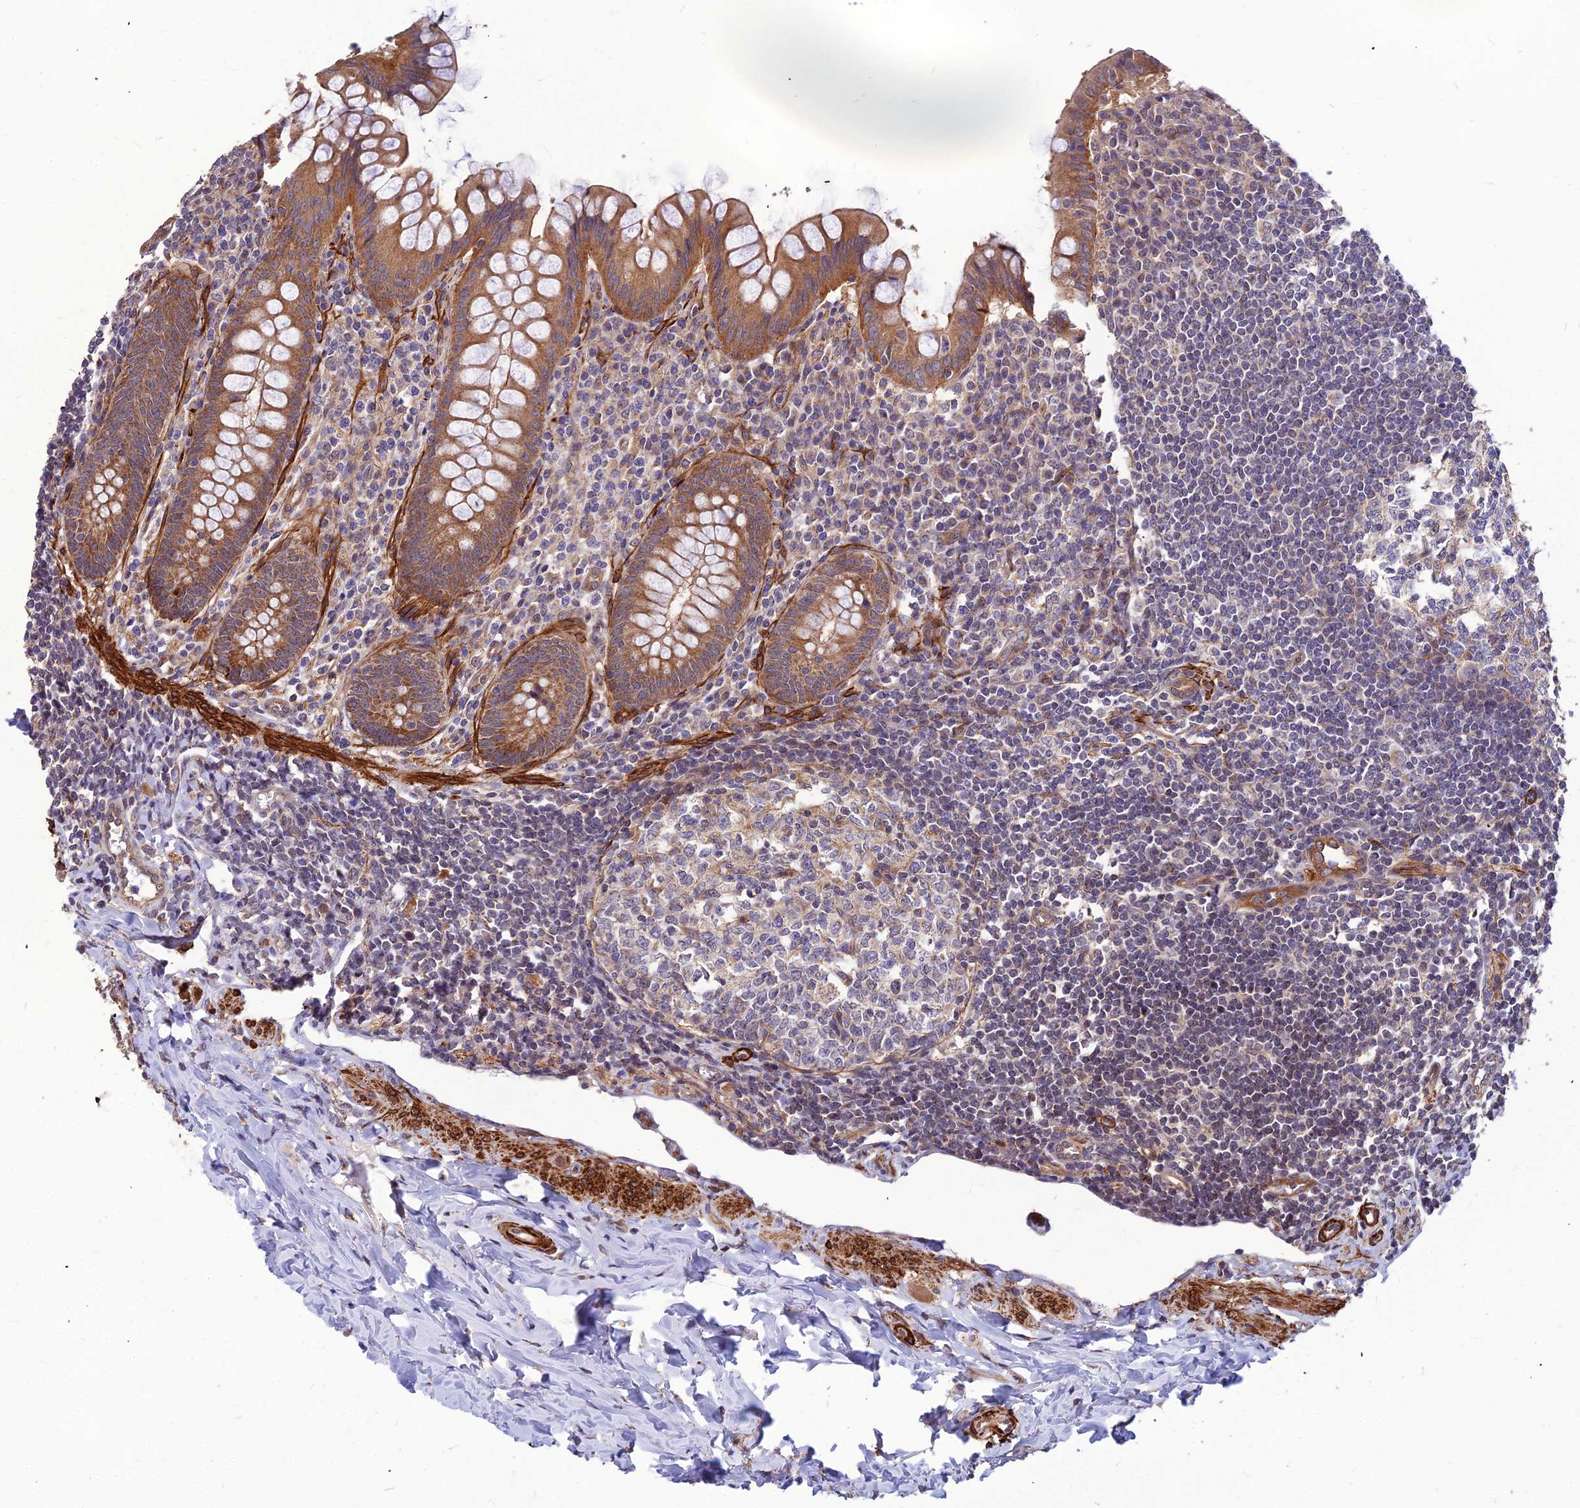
{"staining": {"intensity": "strong", "quantity": ">75%", "location": "cytoplasmic/membranous"}, "tissue": "appendix", "cell_type": "Glandular cells", "image_type": "normal", "snomed": [{"axis": "morphology", "description": "Normal tissue, NOS"}, {"axis": "topography", "description": "Appendix"}], "caption": "This is a photomicrograph of immunohistochemistry staining of unremarkable appendix, which shows strong positivity in the cytoplasmic/membranous of glandular cells.", "gene": "LEKR1", "patient": {"sex": "female", "age": 33}}